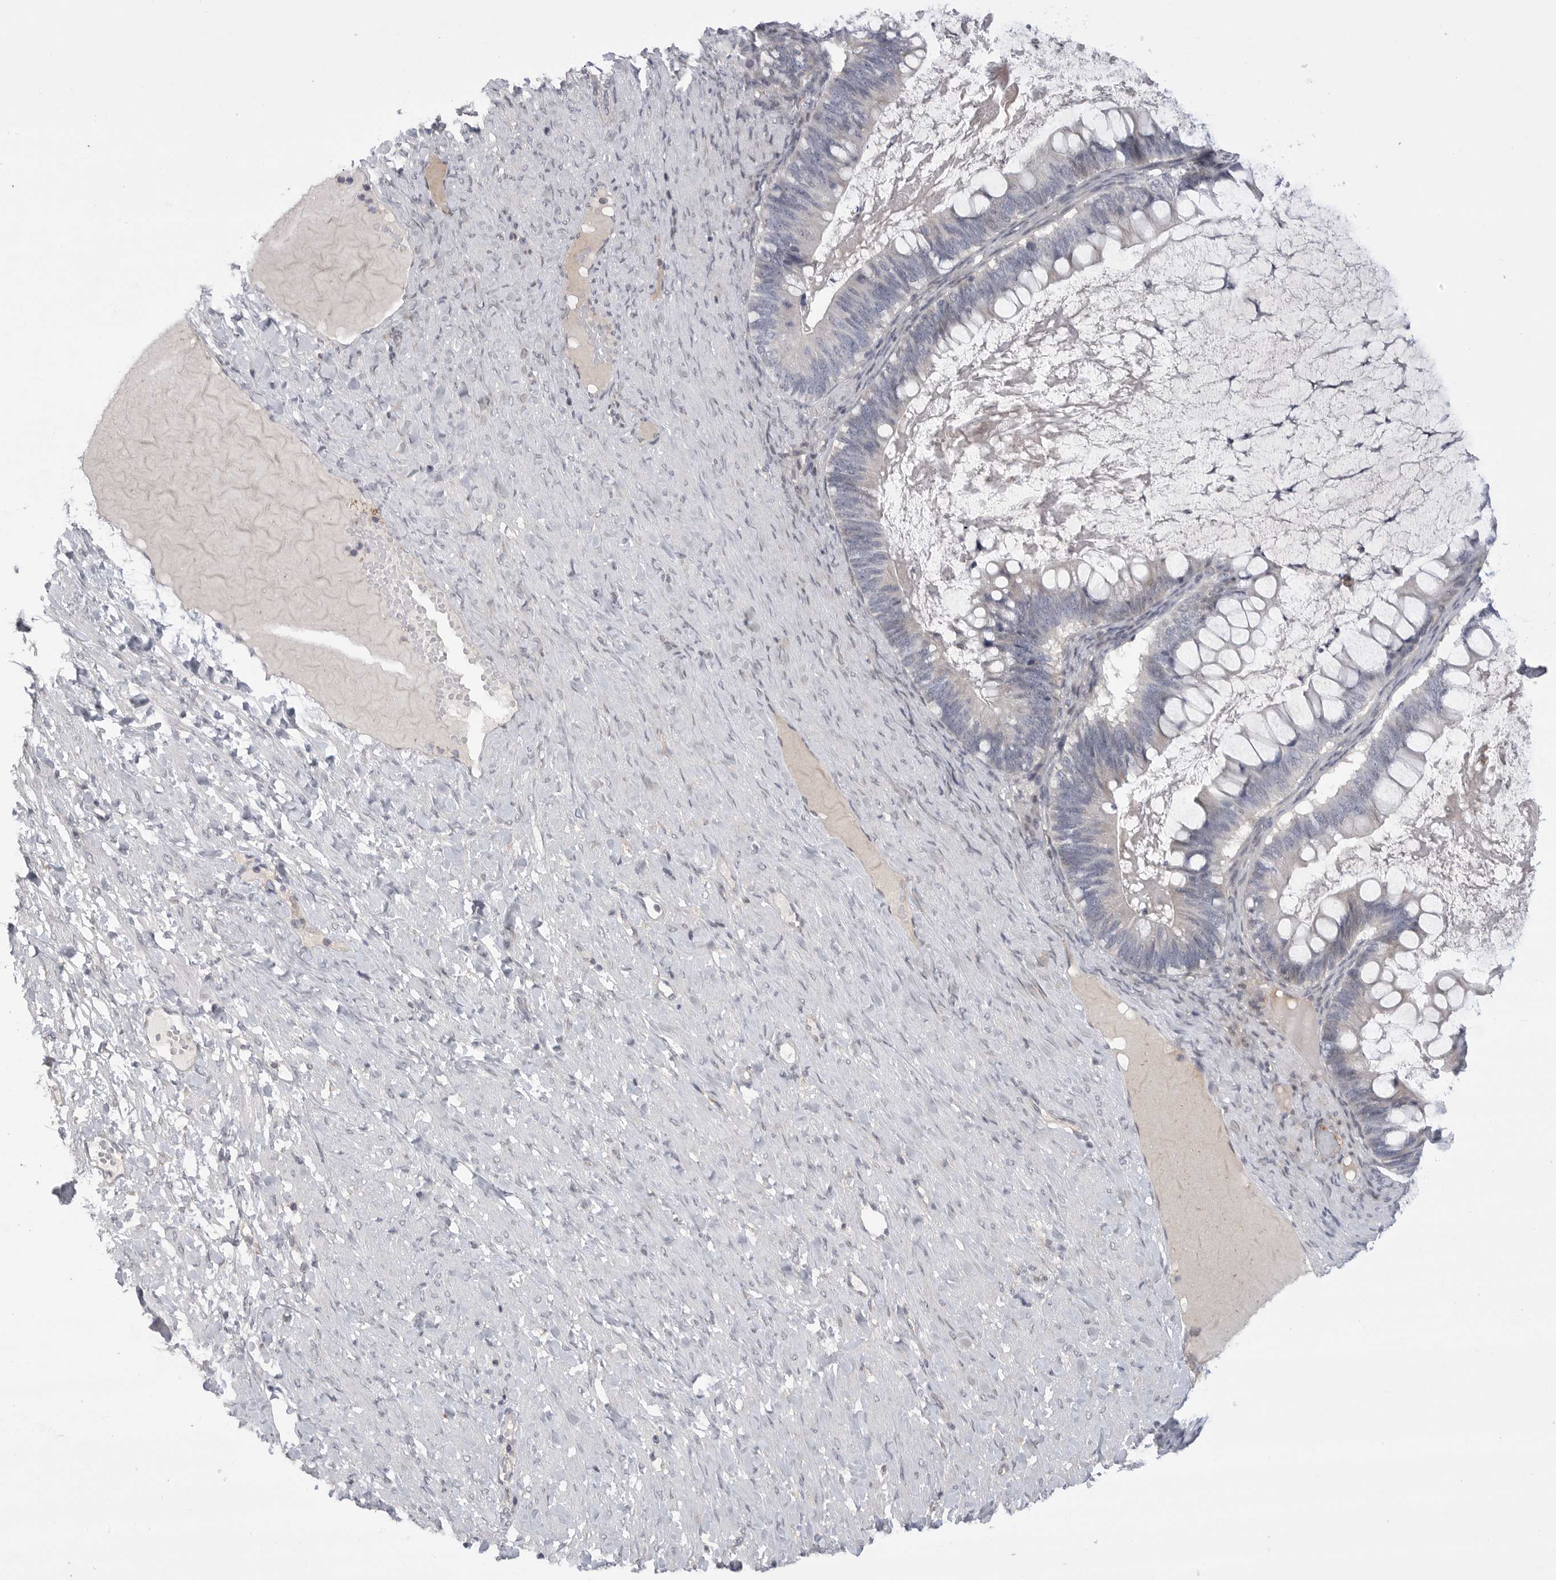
{"staining": {"intensity": "negative", "quantity": "none", "location": "none"}, "tissue": "ovarian cancer", "cell_type": "Tumor cells", "image_type": "cancer", "snomed": [{"axis": "morphology", "description": "Cystadenocarcinoma, mucinous, NOS"}, {"axis": "topography", "description": "Ovary"}], "caption": "There is no significant positivity in tumor cells of ovarian cancer. (Immunohistochemistry, brightfield microscopy, high magnification).", "gene": "FBXO43", "patient": {"sex": "female", "age": 61}}